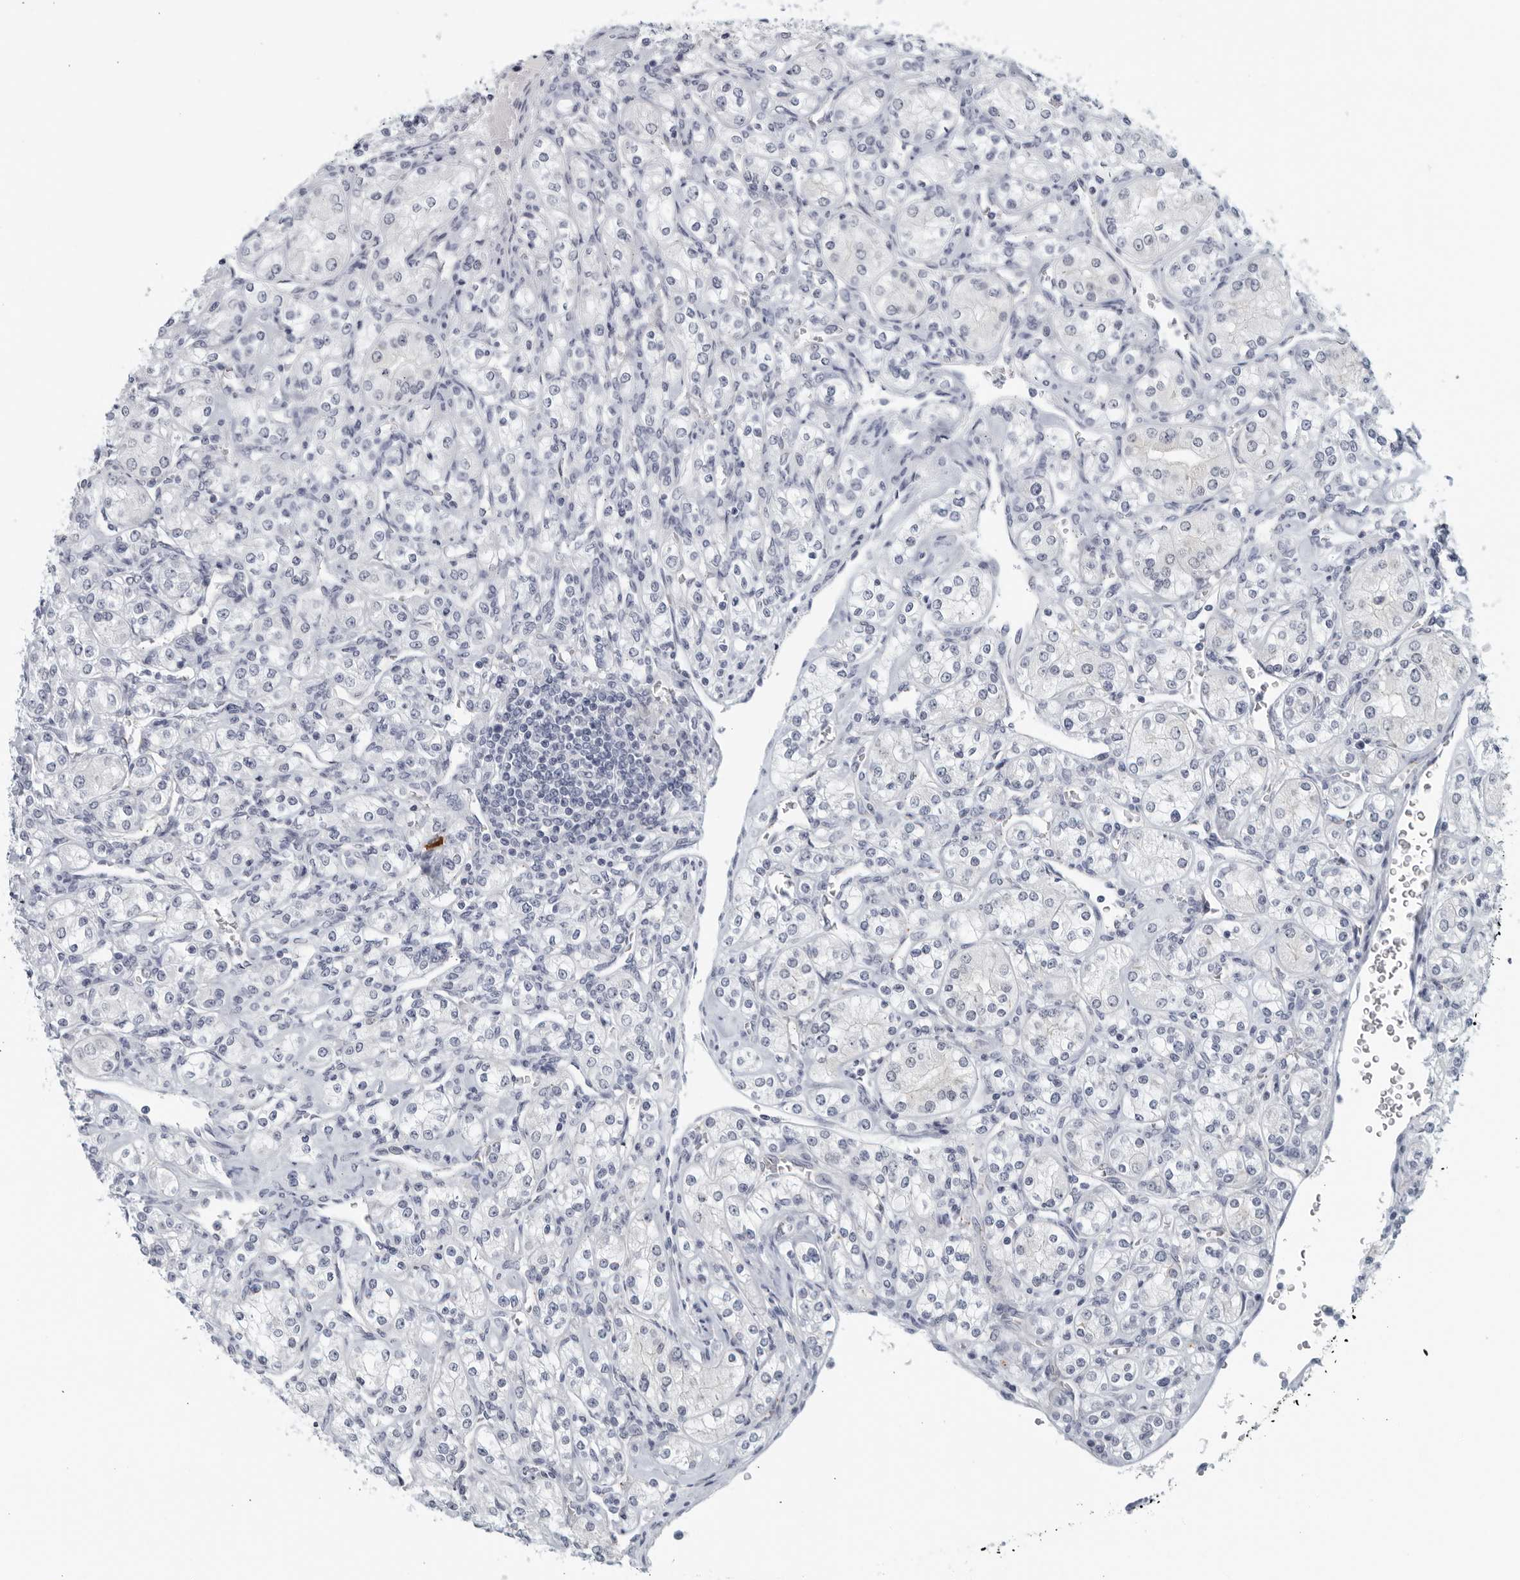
{"staining": {"intensity": "negative", "quantity": "none", "location": "none"}, "tissue": "renal cancer", "cell_type": "Tumor cells", "image_type": "cancer", "snomed": [{"axis": "morphology", "description": "Adenocarcinoma, NOS"}, {"axis": "topography", "description": "Kidney"}], "caption": "The photomicrograph exhibits no staining of tumor cells in renal cancer.", "gene": "MATN1", "patient": {"sex": "male", "age": 77}}